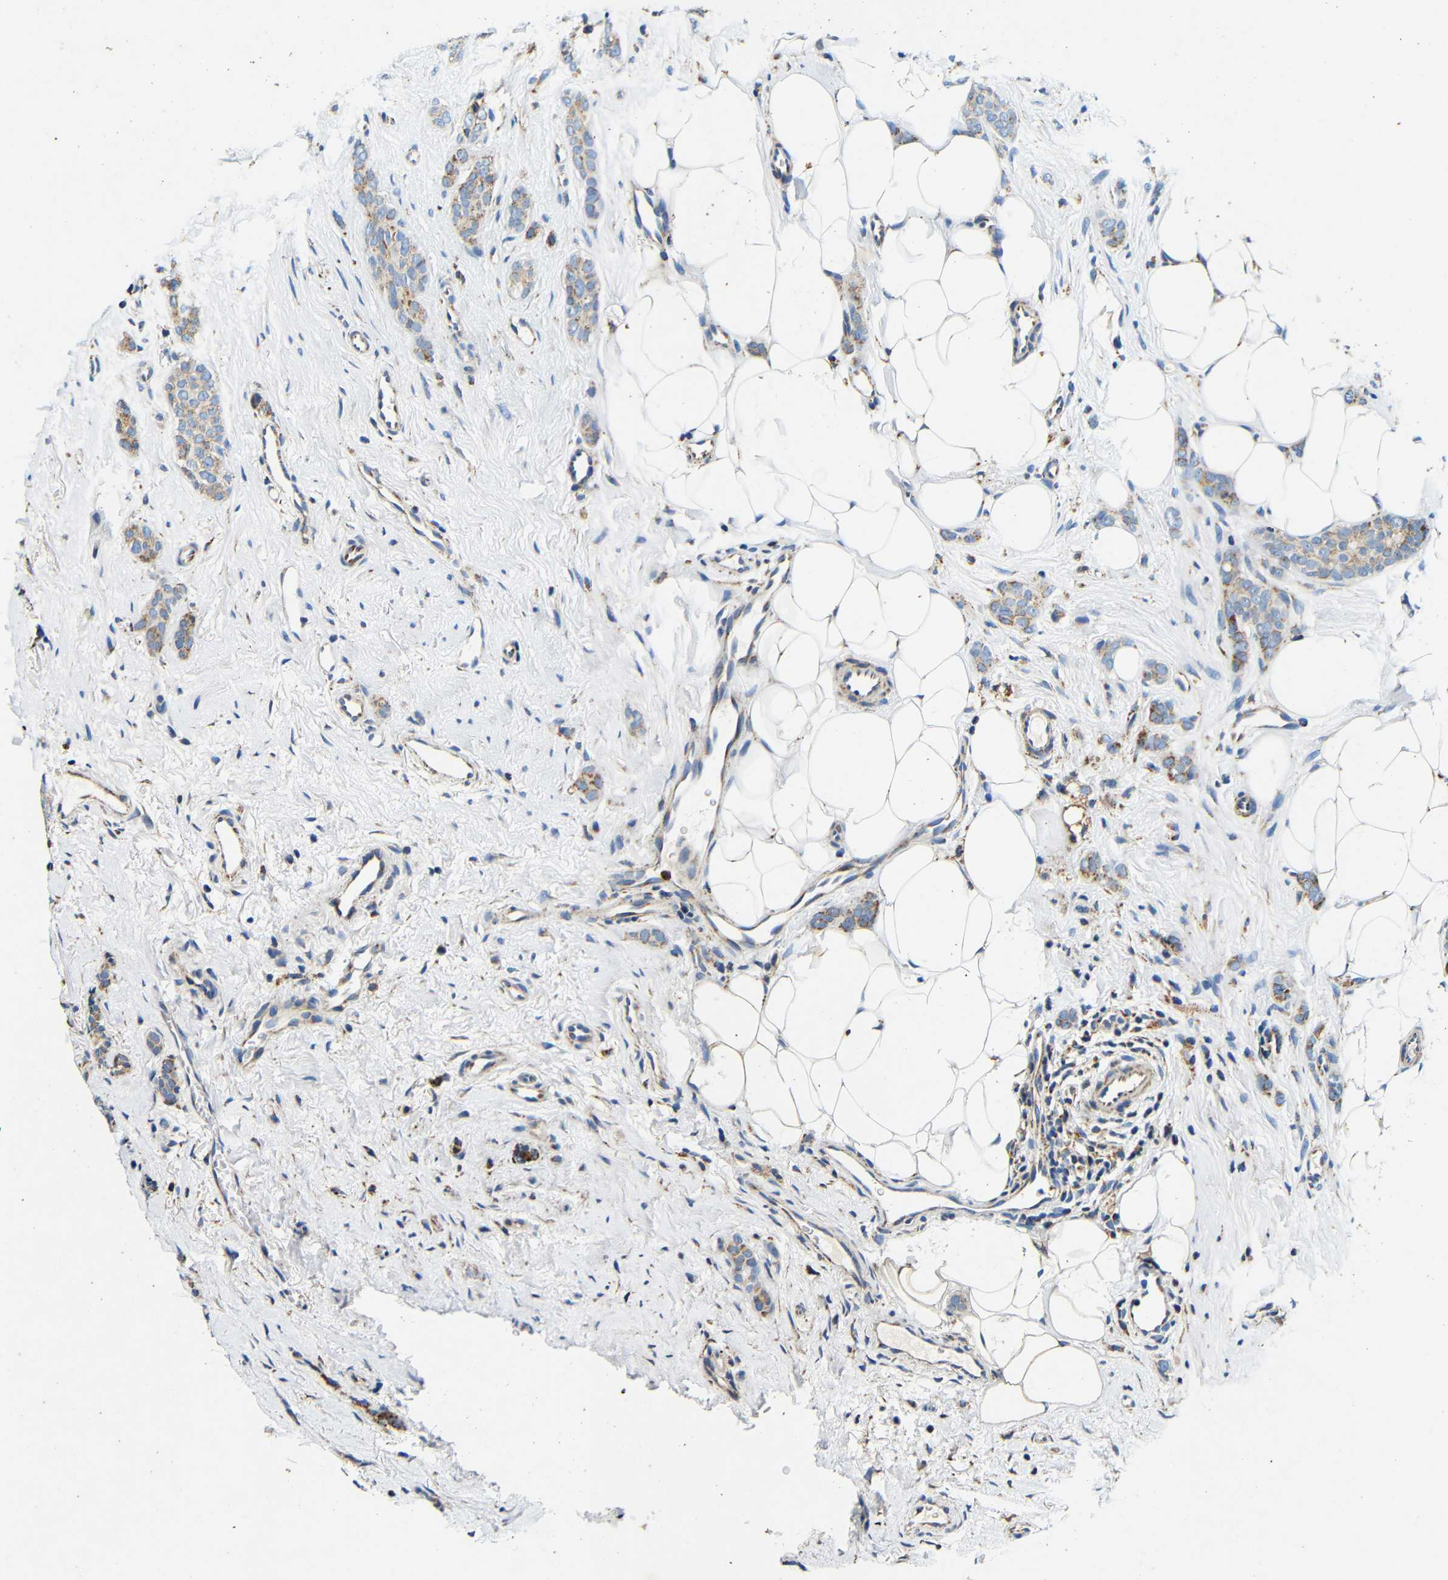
{"staining": {"intensity": "moderate", "quantity": "25%-75%", "location": "cytoplasmic/membranous"}, "tissue": "breast cancer", "cell_type": "Tumor cells", "image_type": "cancer", "snomed": [{"axis": "morphology", "description": "Duct carcinoma"}, {"axis": "topography", "description": "Breast"}], "caption": "Immunohistochemical staining of human invasive ductal carcinoma (breast) reveals medium levels of moderate cytoplasmic/membranous protein positivity in about 25%-75% of tumor cells.", "gene": "GALNT18", "patient": {"sex": "female", "age": 68}}